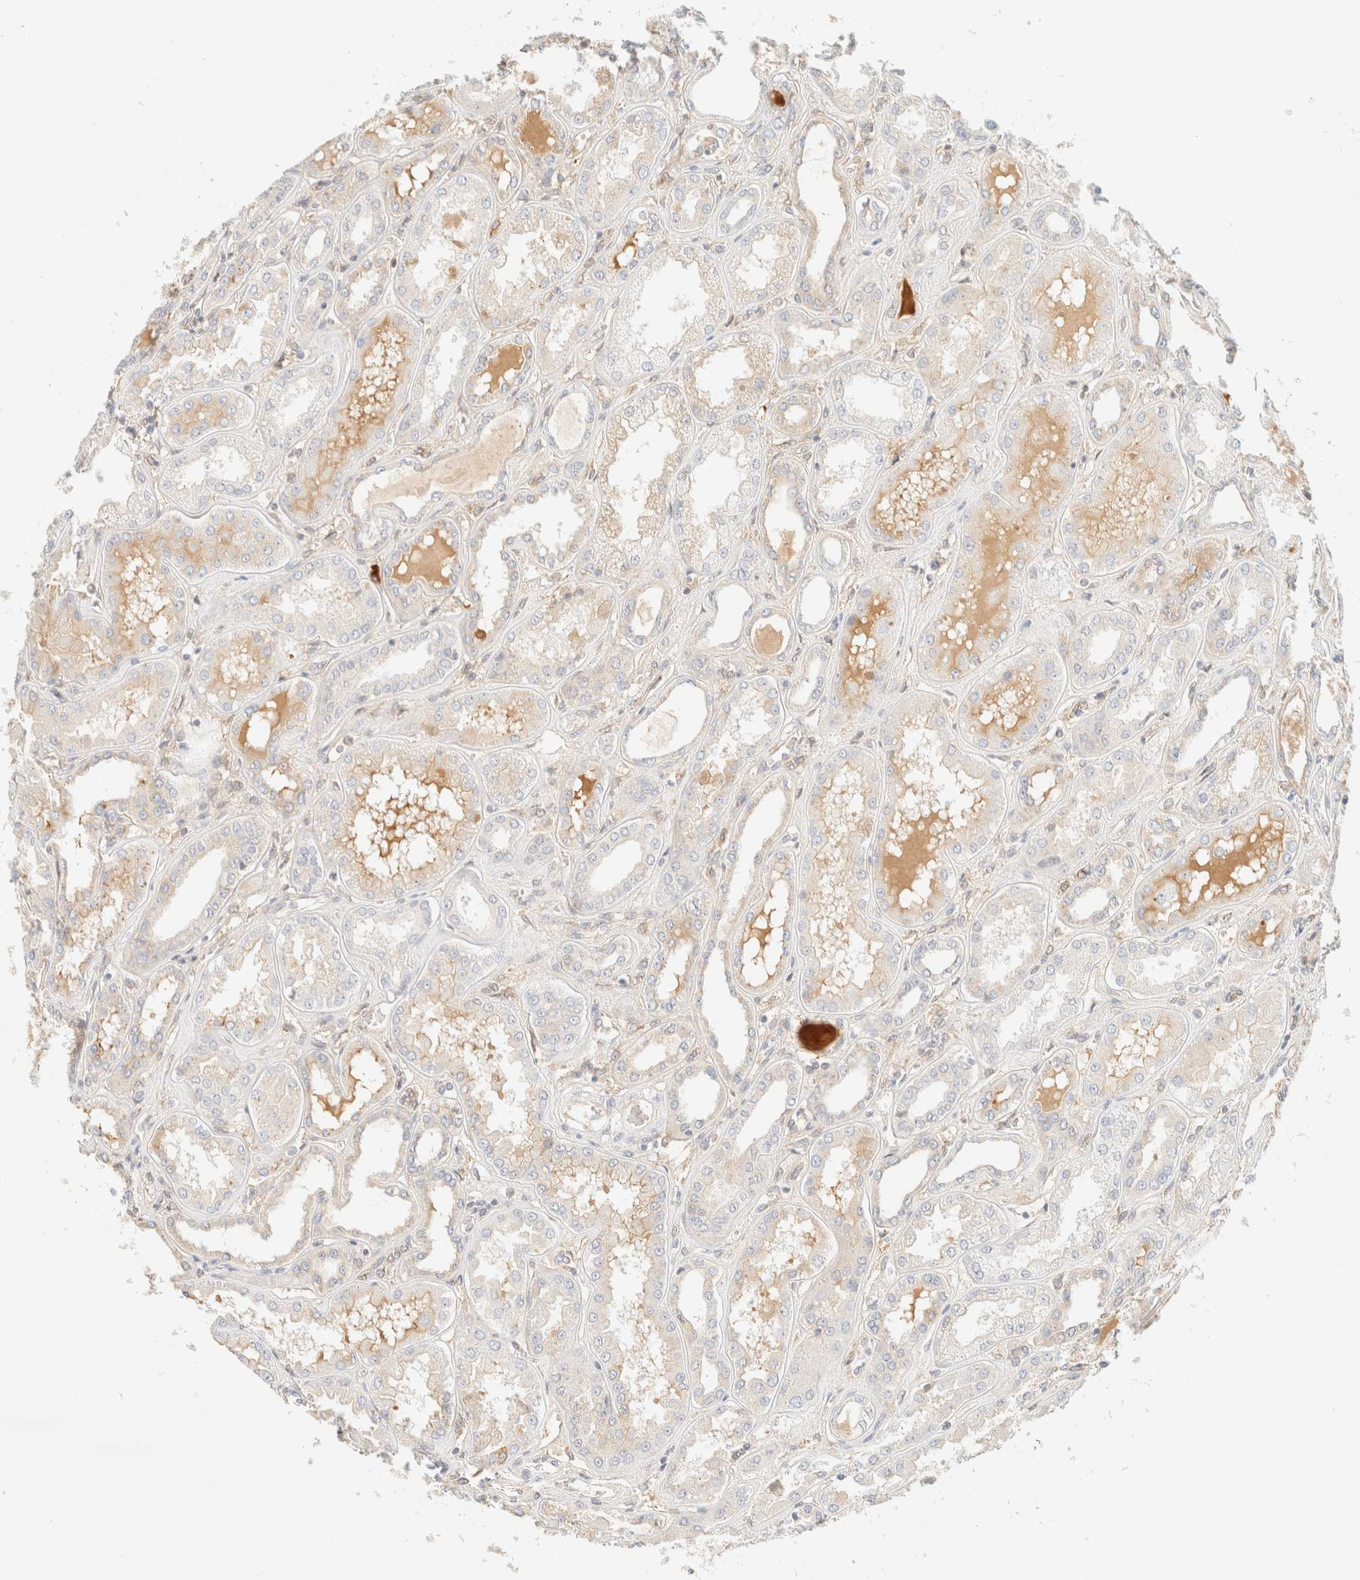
{"staining": {"intensity": "weak", "quantity": "<25%", "location": "cytoplasmic/membranous"}, "tissue": "kidney", "cell_type": "Cells in glomeruli", "image_type": "normal", "snomed": [{"axis": "morphology", "description": "Normal tissue, NOS"}, {"axis": "topography", "description": "Kidney"}], "caption": "This is a micrograph of IHC staining of unremarkable kidney, which shows no expression in cells in glomeruli. (Brightfield microscopy of DAB IHC at high magnification).", "gene": "FHOD1", "patient": {"sex": "female", "age": 56}}